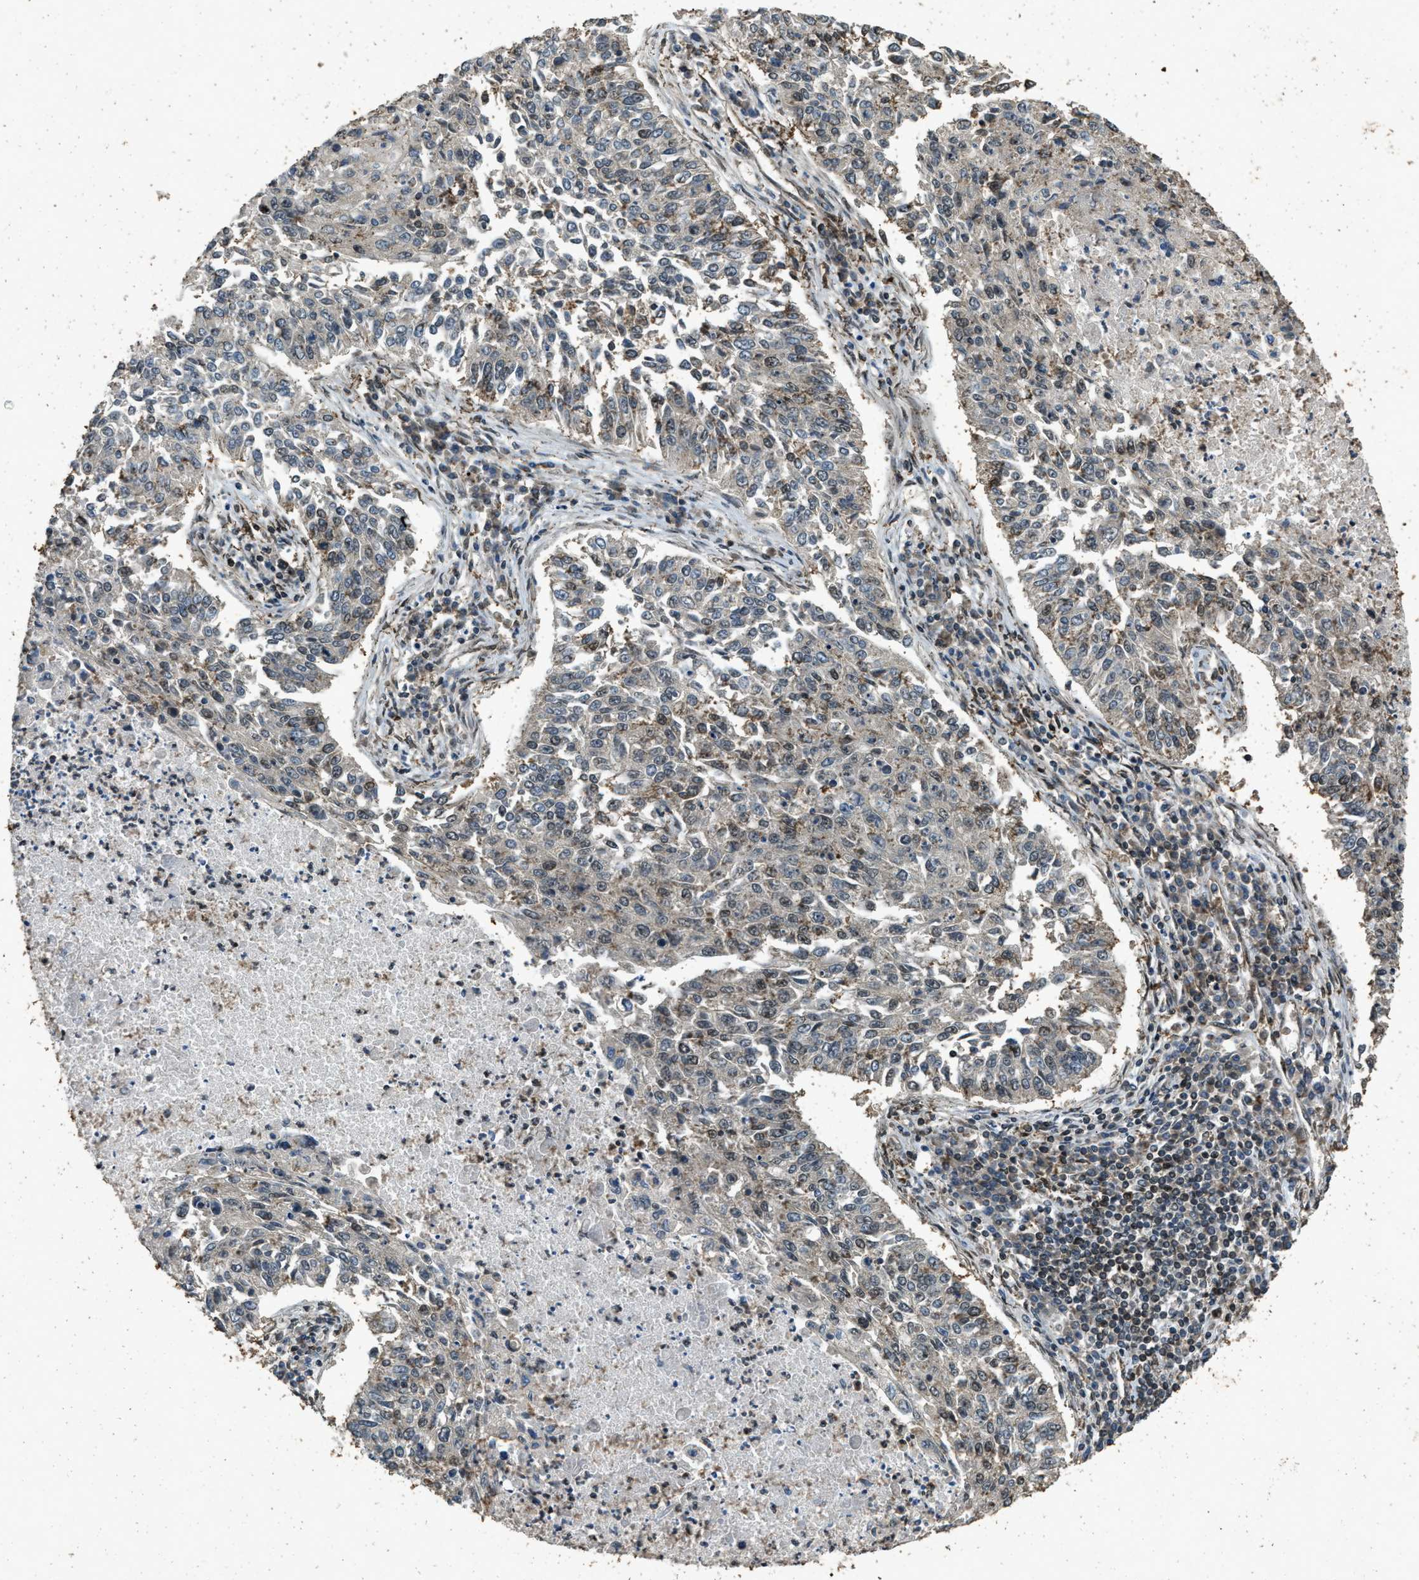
{"staining": {"intensity": "weak", "quantity": "<25%", "location": "nuclear"}, "tissue": "lung cancer", "cell_type": "Tumor cells", "image_type": "cancer", "snomed": [{"axis": "morphology", "description": "Normal tissue, NOS"}, {"axis": "morphology", "description": "Squamous cell carcinoma, NOS"}, {"axis": "topography", "description": "Cartilage tissue"}, {"axis": "topography", "description": "Bronchus"}, {"axis": "topography", "description": "Lung"}], "caption": "Immunohistochemistry (IHC) histopathology image of human lung squamous cell carcinoma stained for a protein (brown), which exhibits no positivity in tumor cells.", "gene": "SYNE1", "patient": {"sex": "female", "age": 49}}